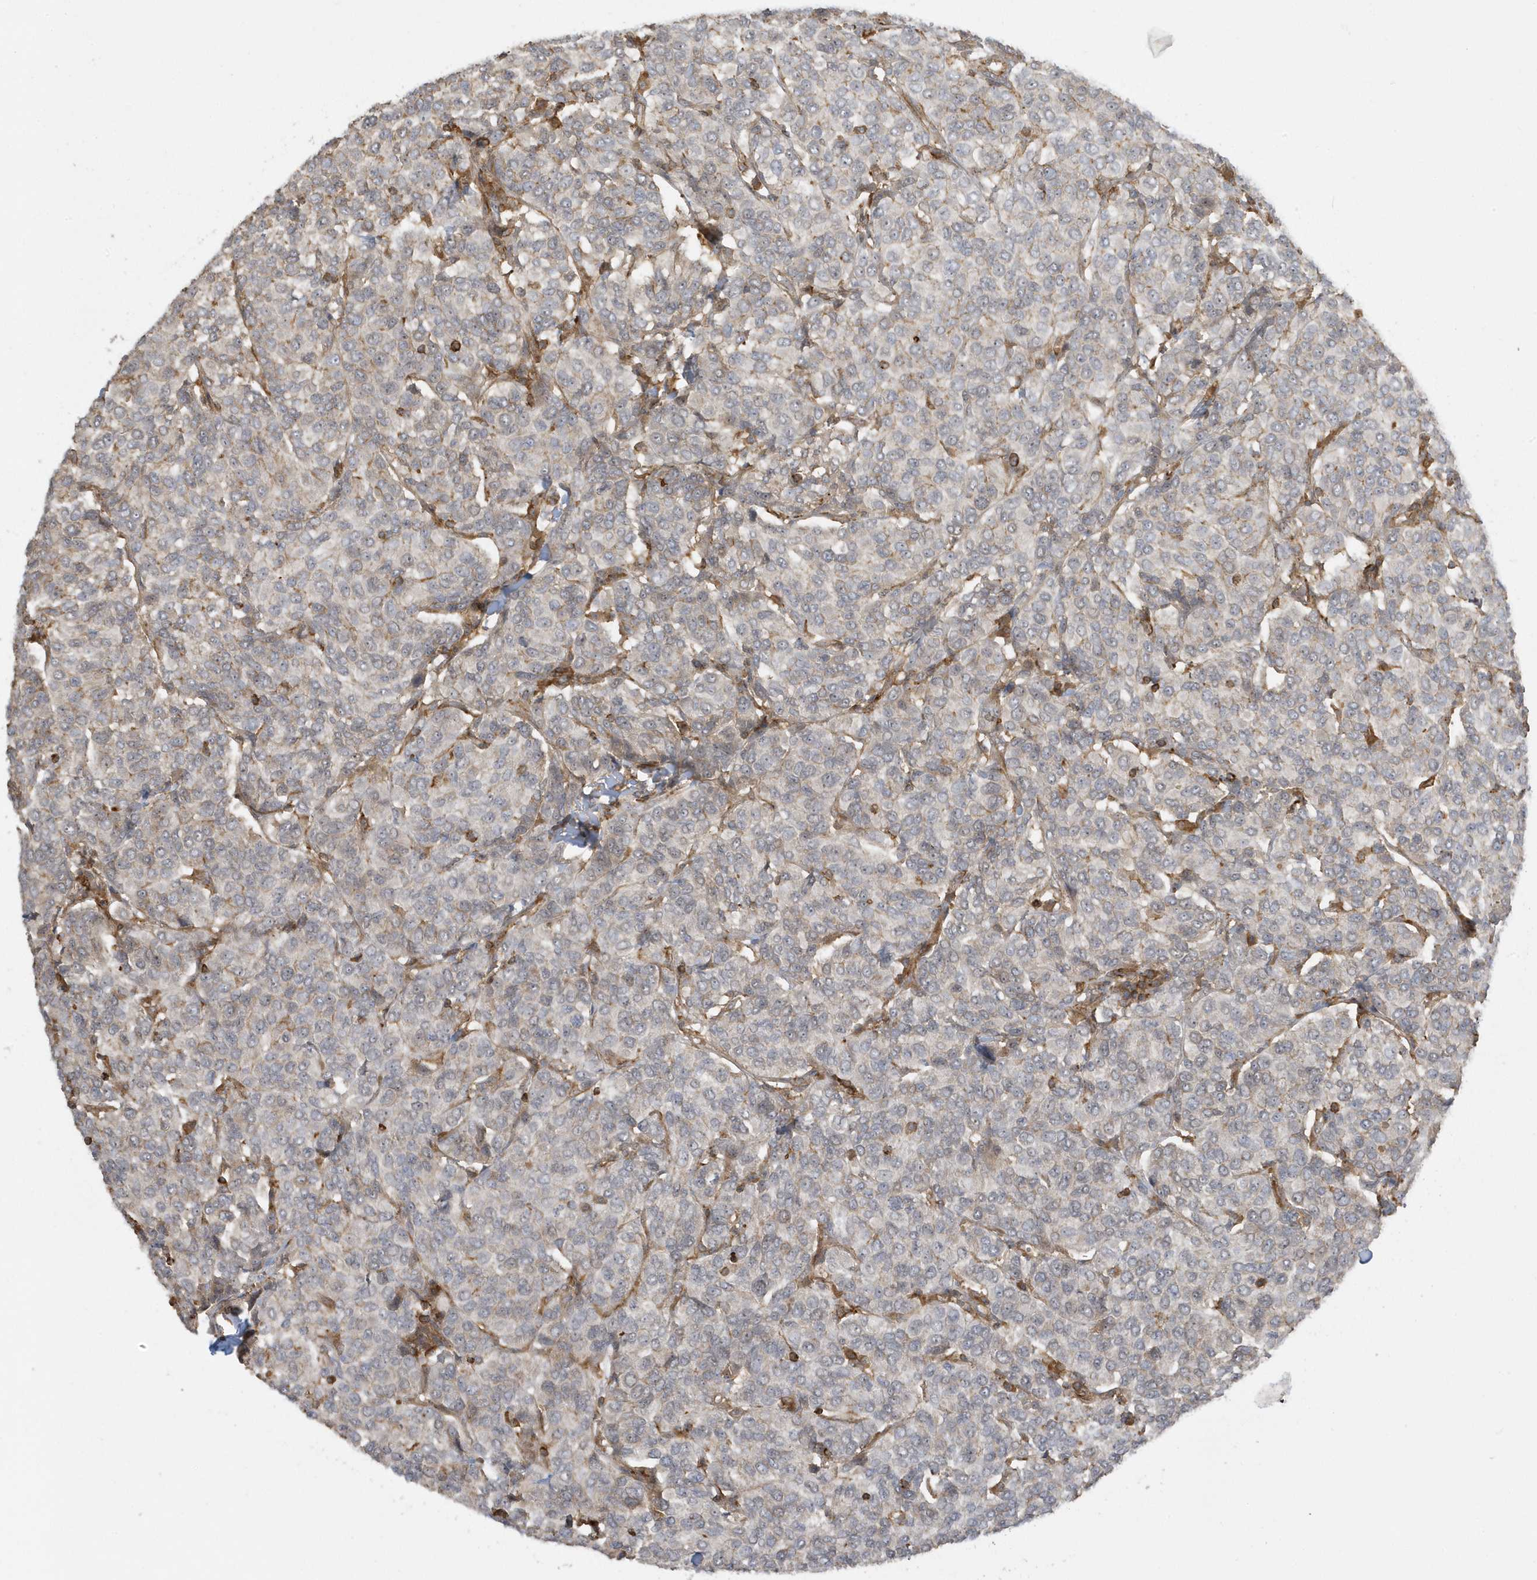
{"staining": {"intensity": "negative", "quantity": "none", "location": "none"}, "tissue": "breast cancer", "cell_type": "Tumor cells", "image_type": "cancer", "snomed": [{"axis": "morphology", "description": "Duct carcinoma"}, {"axis": "topography", "description": "Breast"}], "caption": "High power microscopy photomicrograph of an IHC histopathology image of infiltrating ductal carcinoma (breast), revealing no significant positivity in tumor cells. Nuclei are stained in blue.", "gene": "ZBTB8A", "patient": {"sex": "female", "age": 55}}